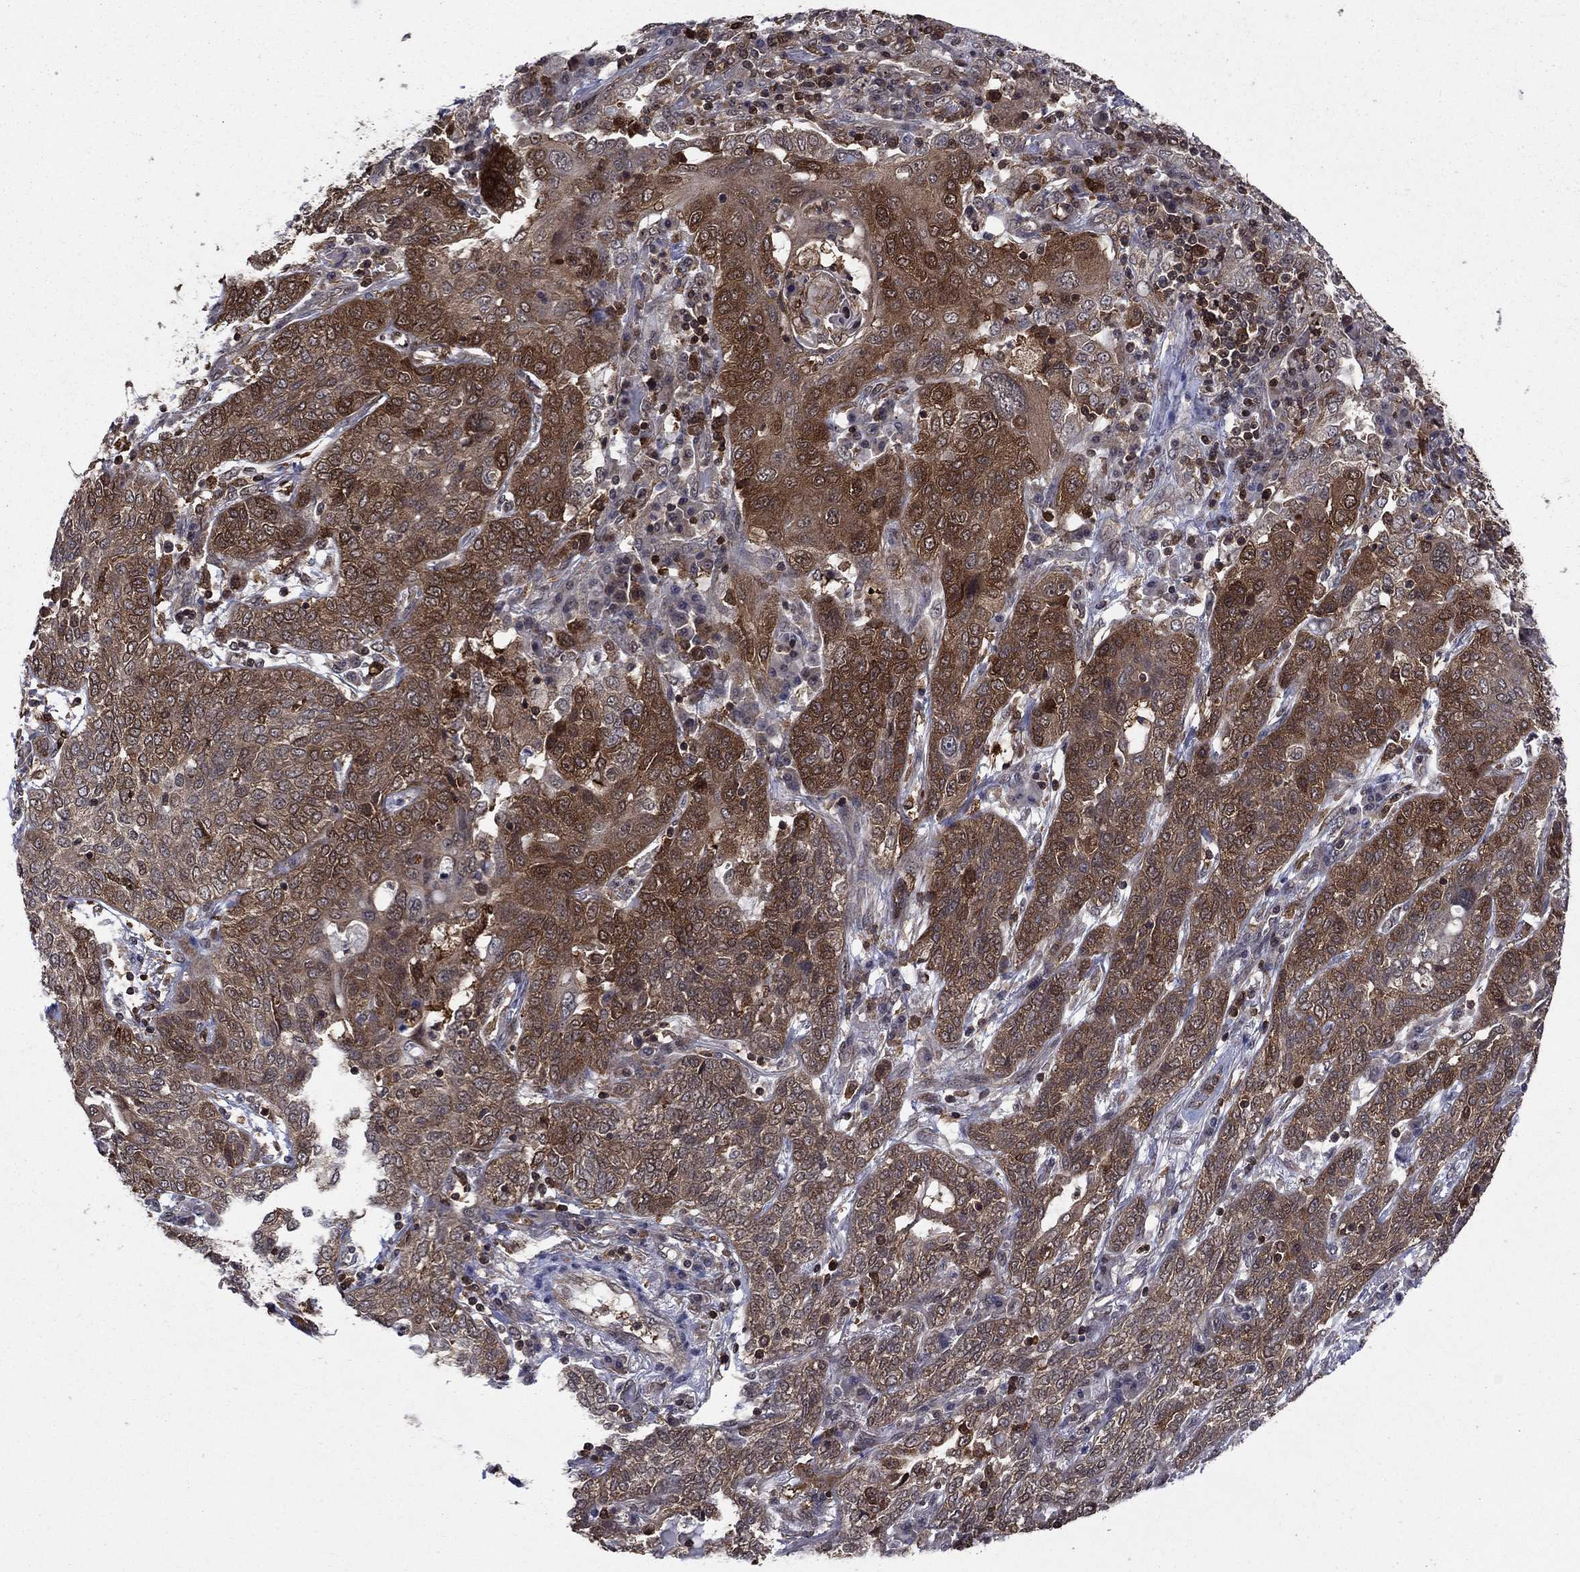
{"staining": {"intensity": "strong", "quantity": "25%-75%", "location": "cytoplasmic/membranous"}, "tissue": "lung cancer", "cell_type": "Tumor cells", "image_type": "cancer", "snomed": [{"axis": "morphology", "description": "Squamous cell carcinoma, NOS"}, {"axis": "topography", "description": "Lung"}], "caption": "About 25%-75% of tumor cells in human lung cancer (squamous cell carcinoma) demonstrate strong cytoplasmic/membranous protein positivity as visualized by brown immunohistochemical staining.", "gene": "CACYBP", "patient": {"sex": "female", "age": 70}}